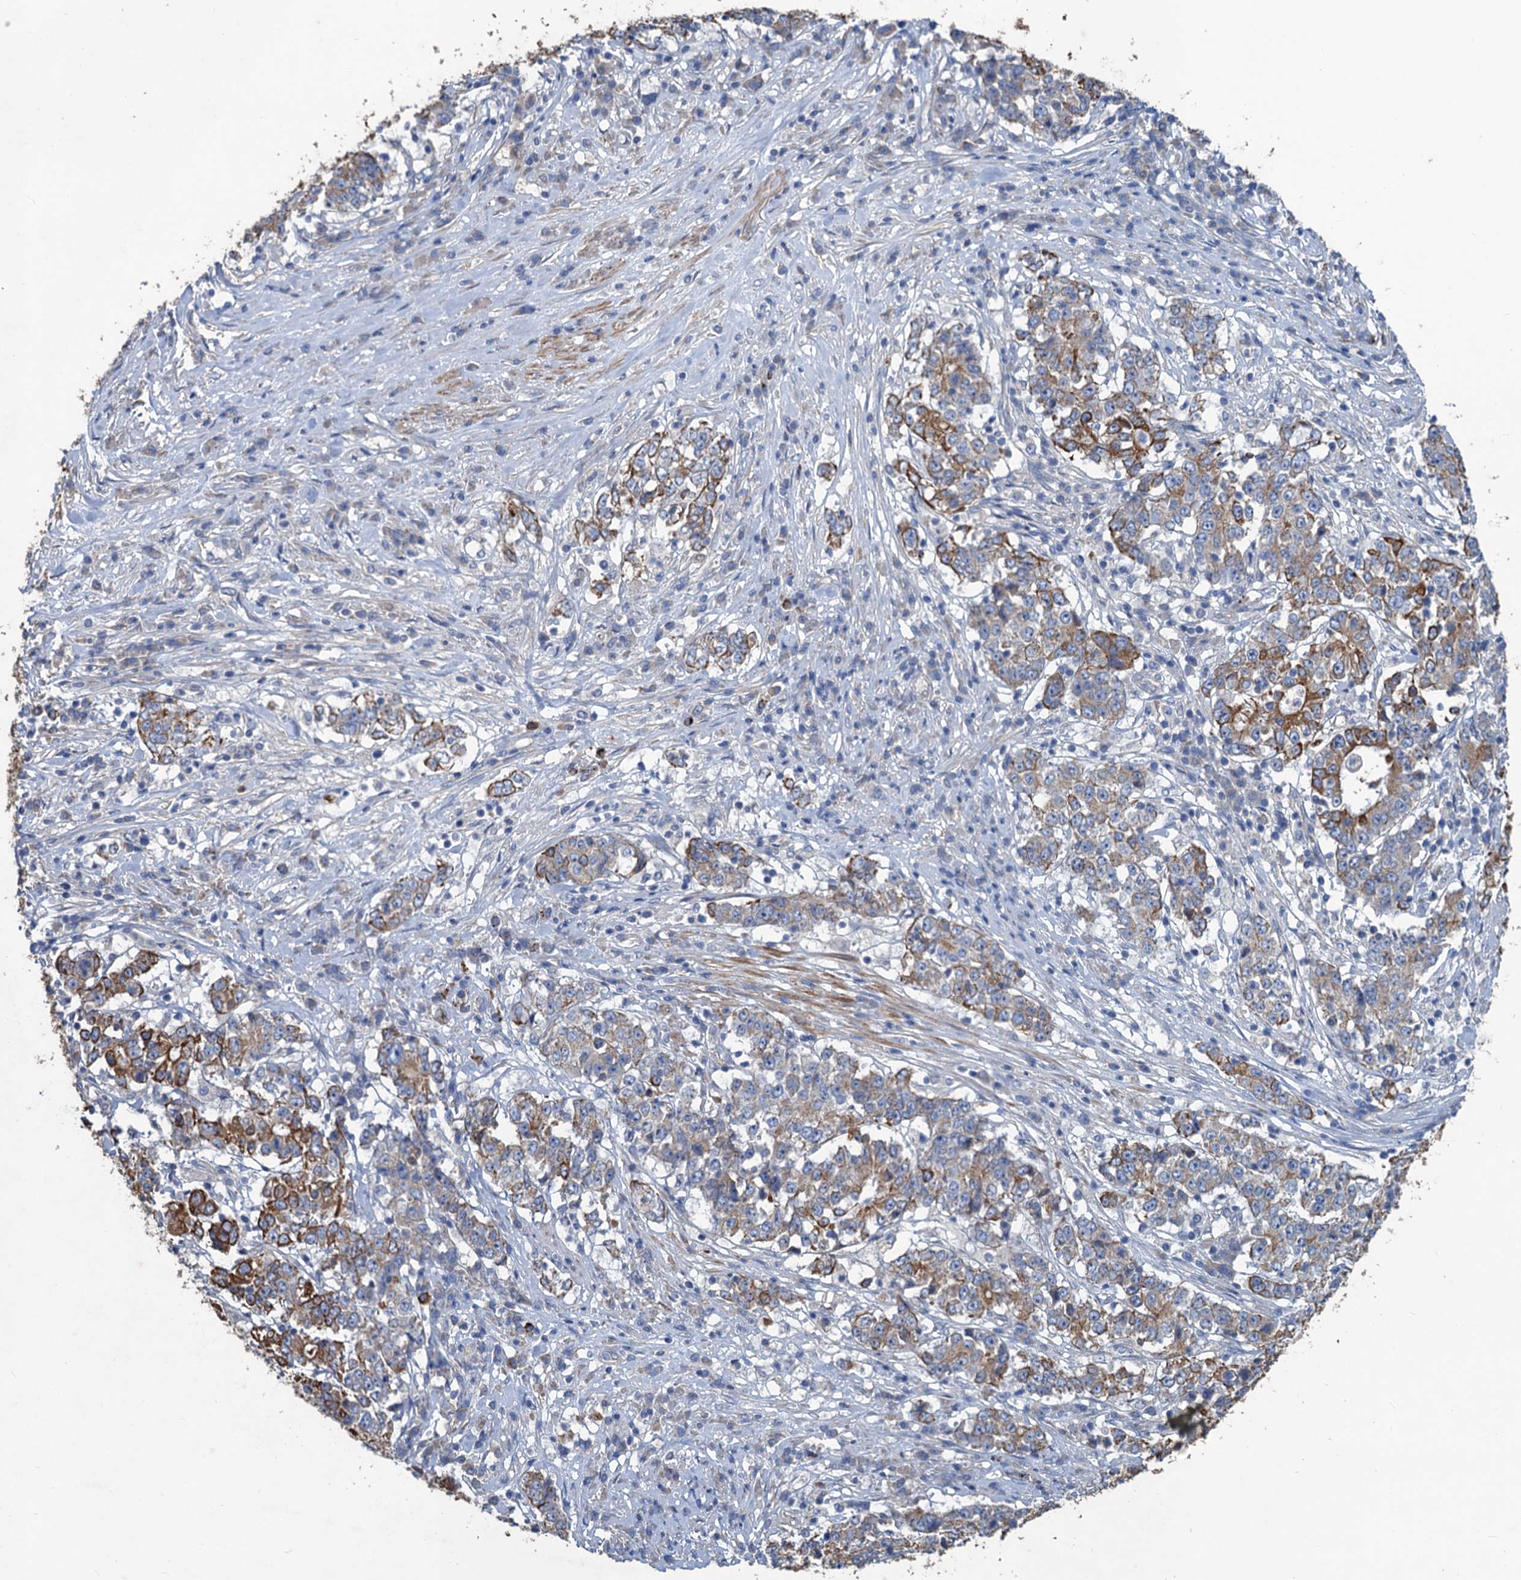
{"staining": {"intensity": "strong", "quantity": "25%-75%", "location": "cytoplasmic/membranous"}, "tissue": "stomach cancer", "cell_type": "Tumor cells", "image_type": "cancer", "snomed": [{"axis": "morphology", "description": "Adenocarcinoma, NOS"}, {"axis": "topography", "description": "Stomach"}], "caption": "About 25%-75% of tumor cells in stomach cancer demonstrate strong cytoplasmic/membranous protein staining as visualized by brown immunohistochemical staining.", "gene": "SMCO3", "patient": {"sex": "male", "age": 59}}